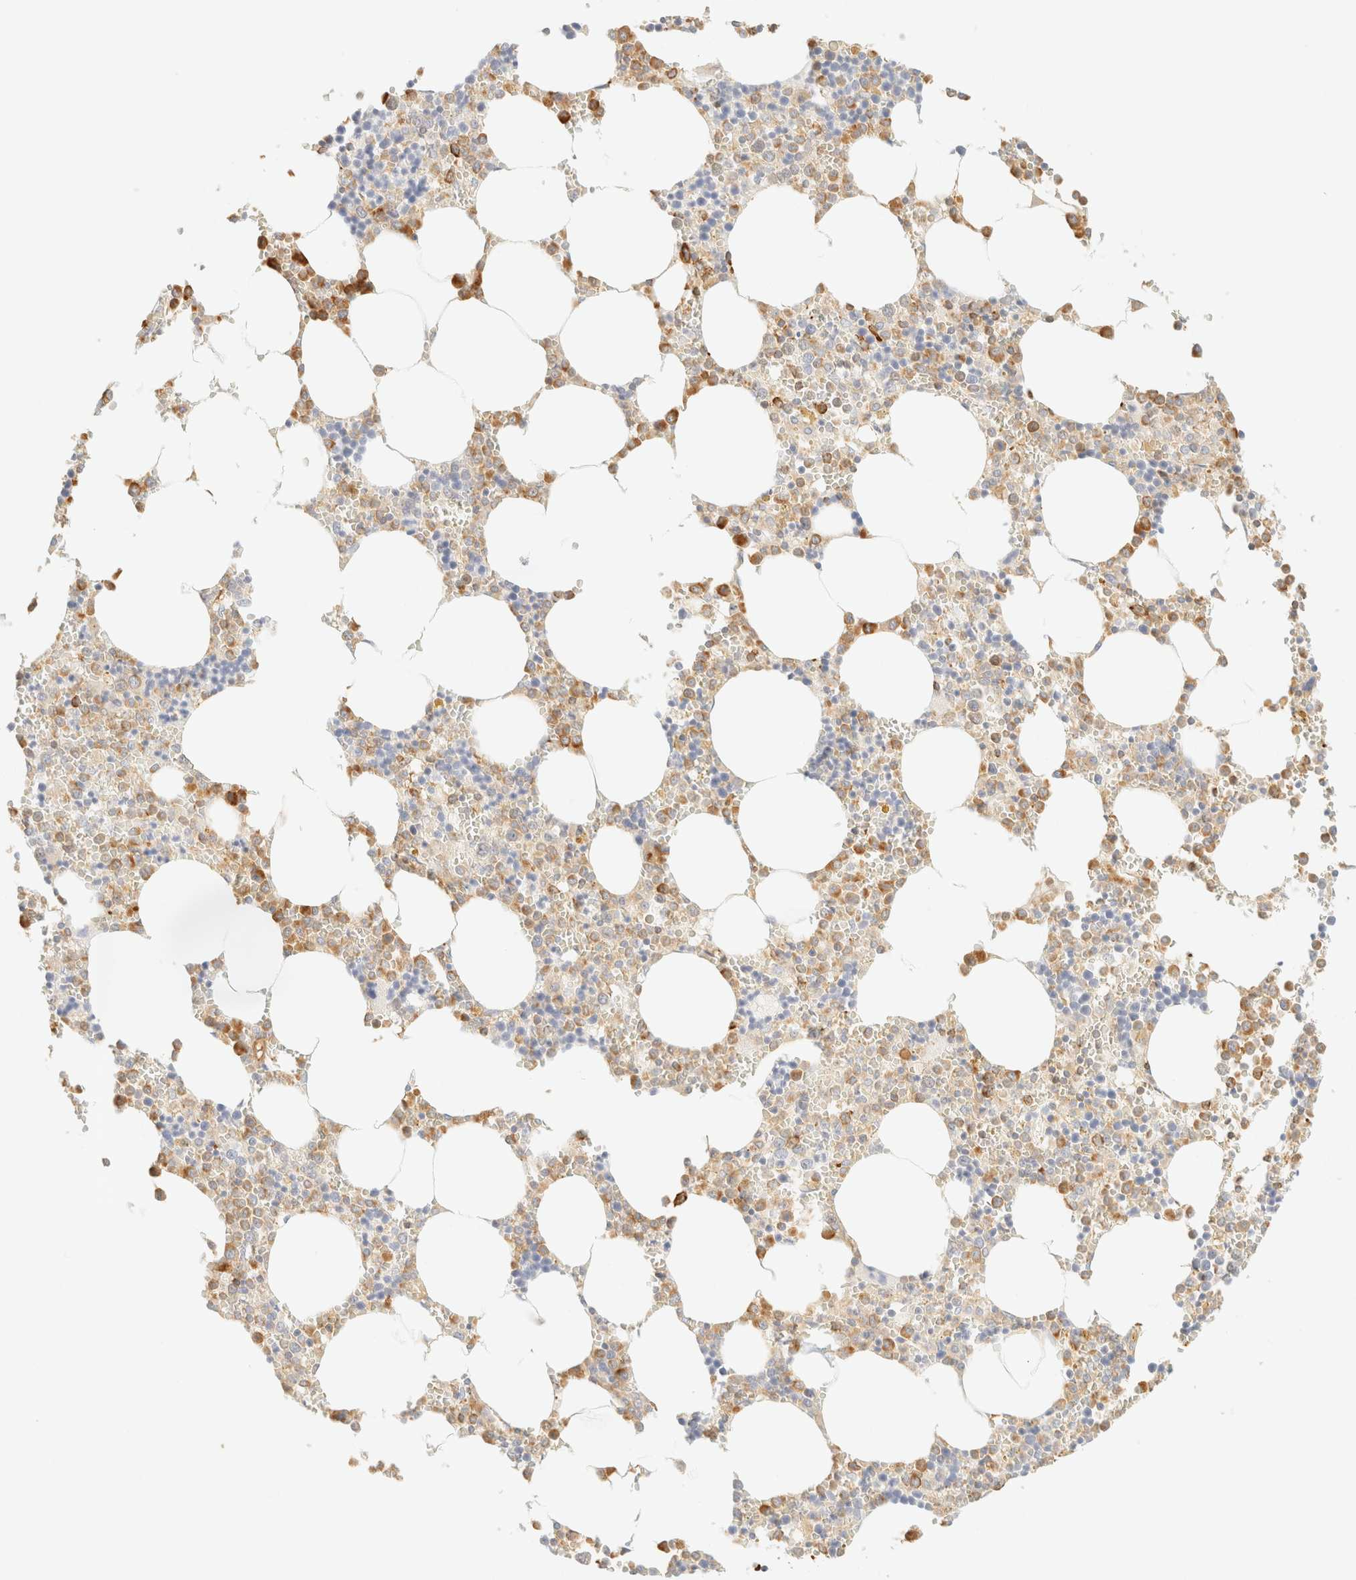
{"staining": {"intensity": "moderate", "quantity": ">75%", "location": "cytoplasmic/membranous"}, "tissue": "bone marrow", "cell_type": "Hematopoietic cells", "image_type": "normal", "snomed": [{"axis": "morphology", "description": "Normal tissue, NOS"}, {"axis": "topography", "description": "Bone marrow"}], "caption": "Immunohistochemical staining of normal human bone marrow shows moderate cytoplasmic/membranous protein expression in approximately >75% of hematopoietic cells. (brown staining indicates protein expression, while blue staining denotes nuclei).", "gene": "OTOP2", "patient": {"sex": "male", "age": 70}}